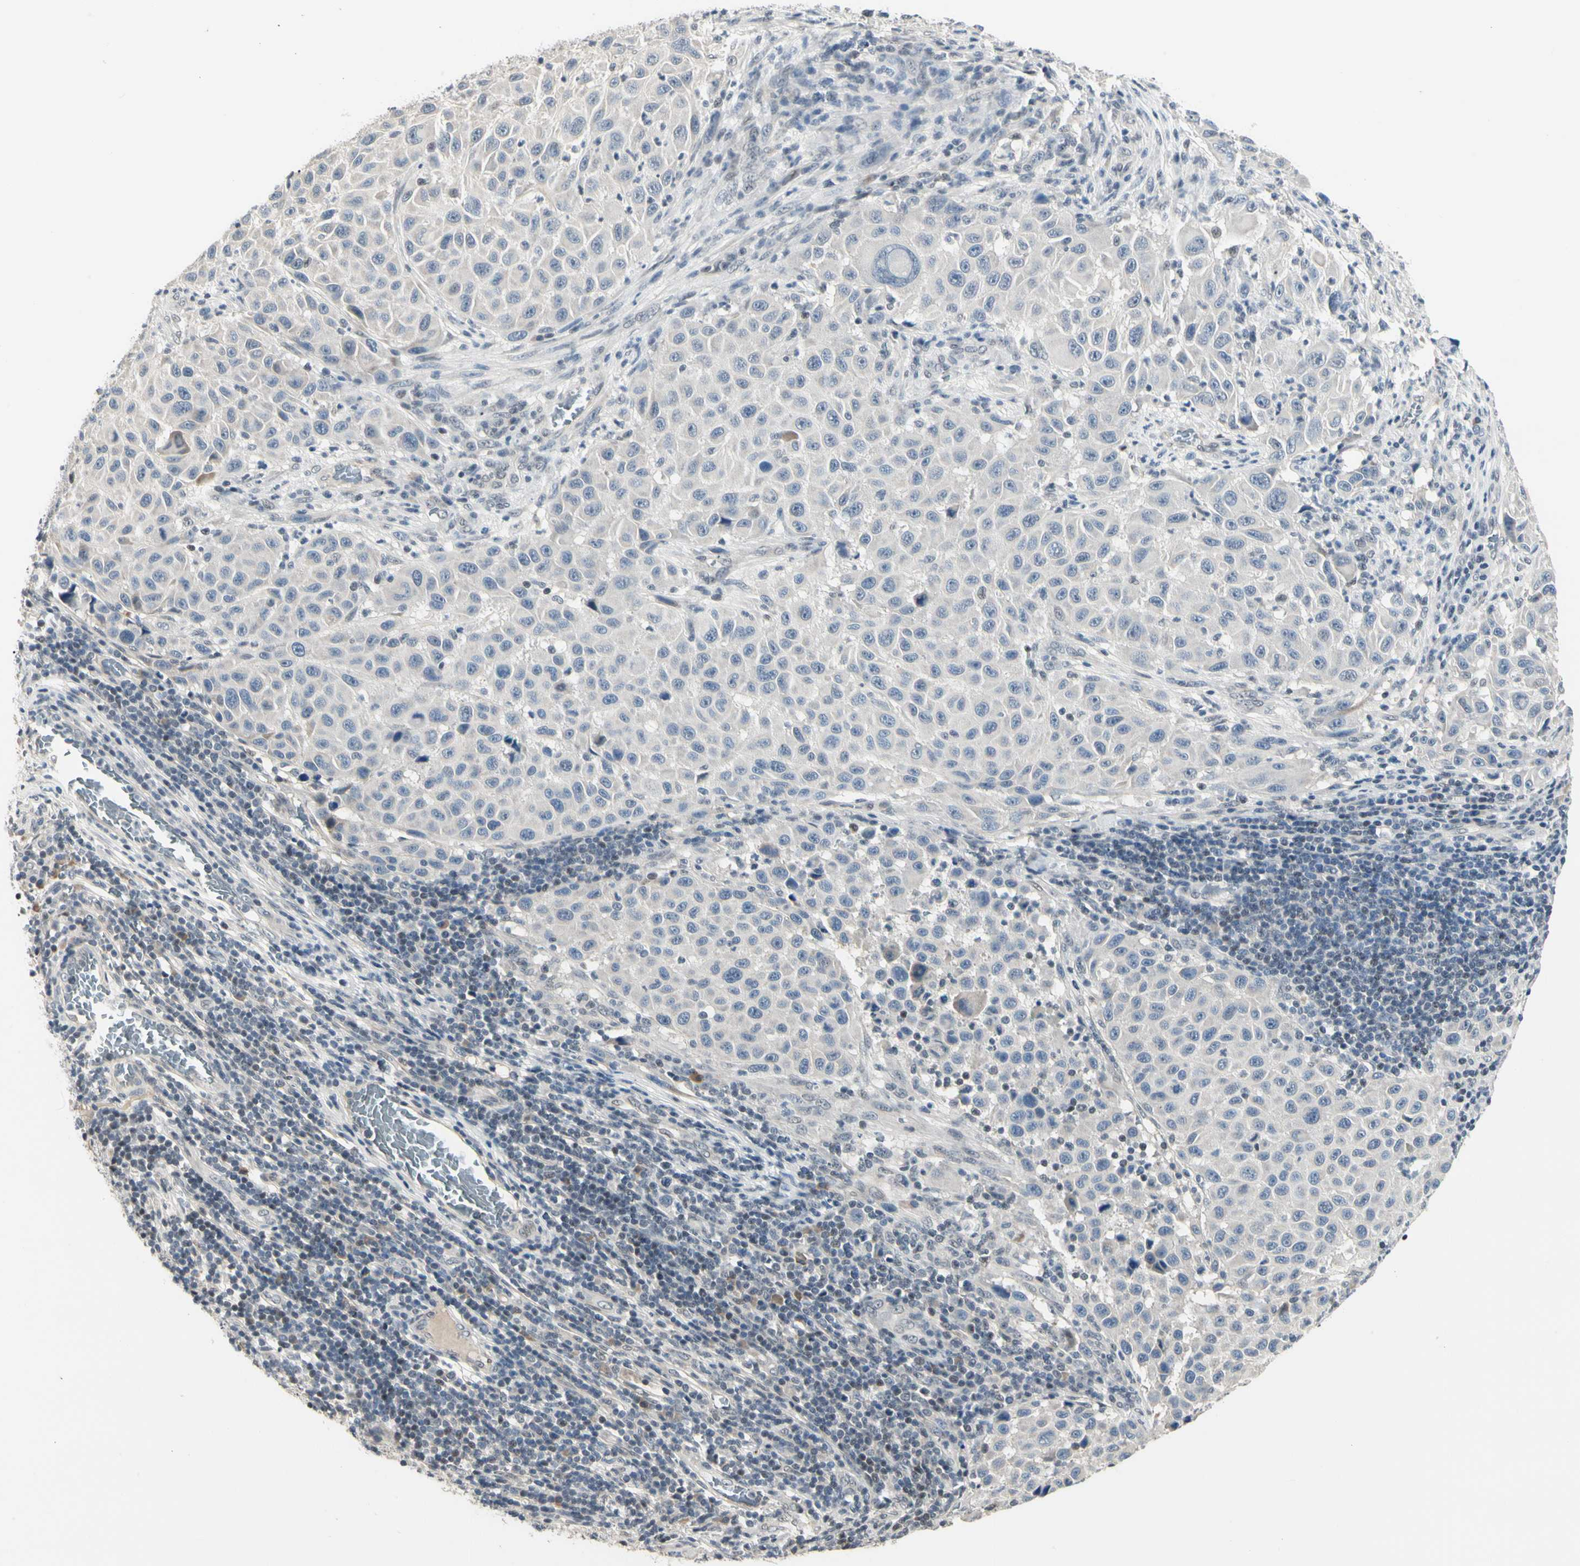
{"staining": {"intensity": "negative", "quantity": "none", "location": "none"}, "tissue": "melanoma", "cell_type": "Tumor cells", "image_type": "cancer", "snomed": [{"axis": "morphology", "description": "Malignant melanoma, Metastatic site"}, {"axis": "topography", "description": "Lymph node"}], "caption": "Immunohistochemical staining of human malignant melanoma (metastatic site) reveals no significant staining in tumor cells. (Immunohistochemistry, brightfield microscopy, high magnification).", "gene": "GREM1", "patient": {"sex": "male", "age": 61}}